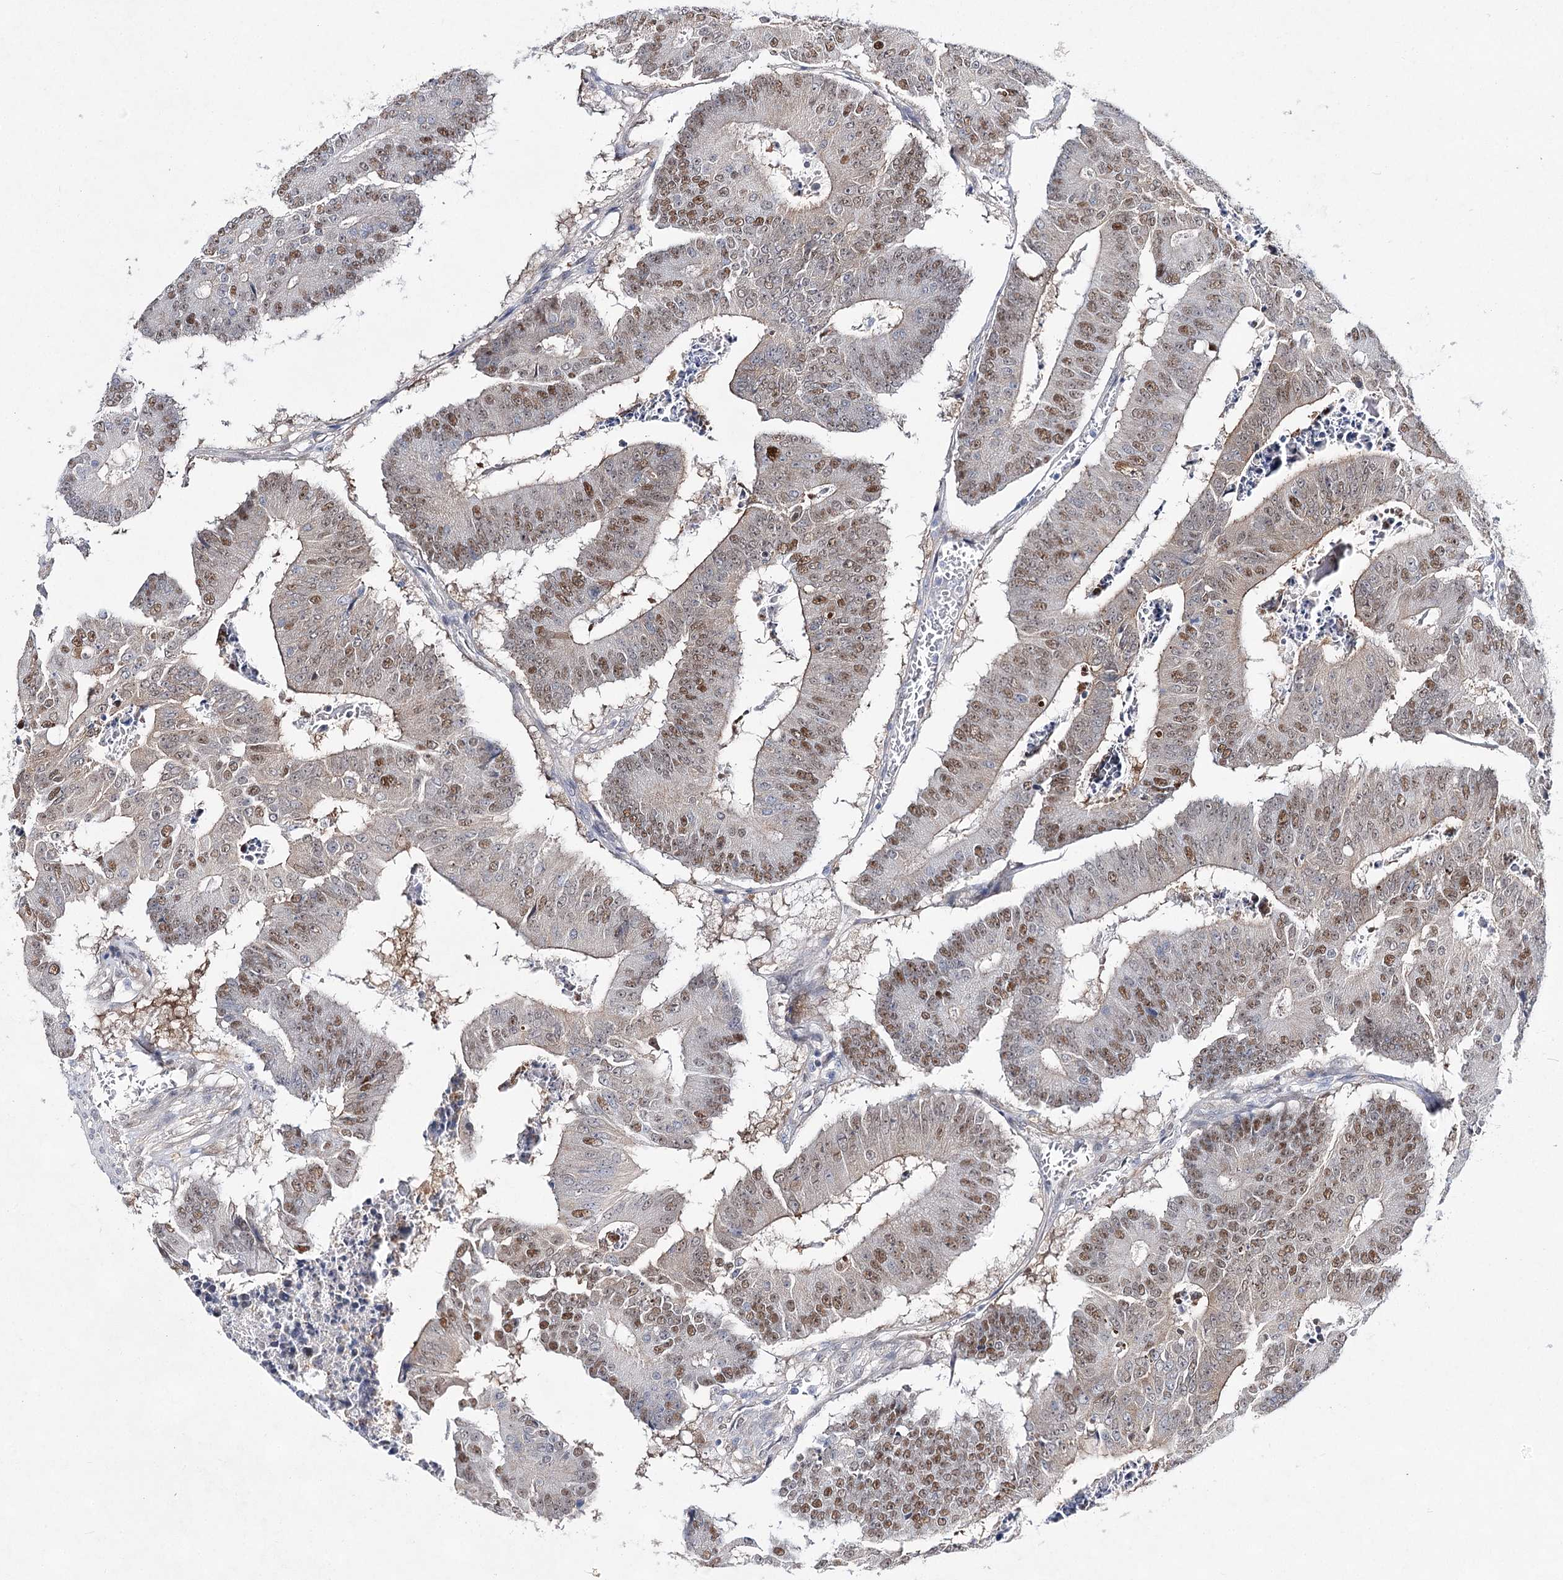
{"staining": {"intensity": "moderate", "quantity": ">75%", "location": "nuclear"}, "tissue": "colorectal cancer", "cell_type": "Tumor cells", "image_type": "cancer", "snomed": [{"axis": "morphology", "description": "Adenocarcinoma, NOS"}, {"axis": "topography", "description": "Colon"}], "caption": "Immunohistochemistry (IHC) (DAB) staining of colorectal cancer exhibits moderate nuclear protein positivity in approximately >75% of tumor cells.", "gene": "UGDH", "patient": {"sex": "male", "age": 87}}